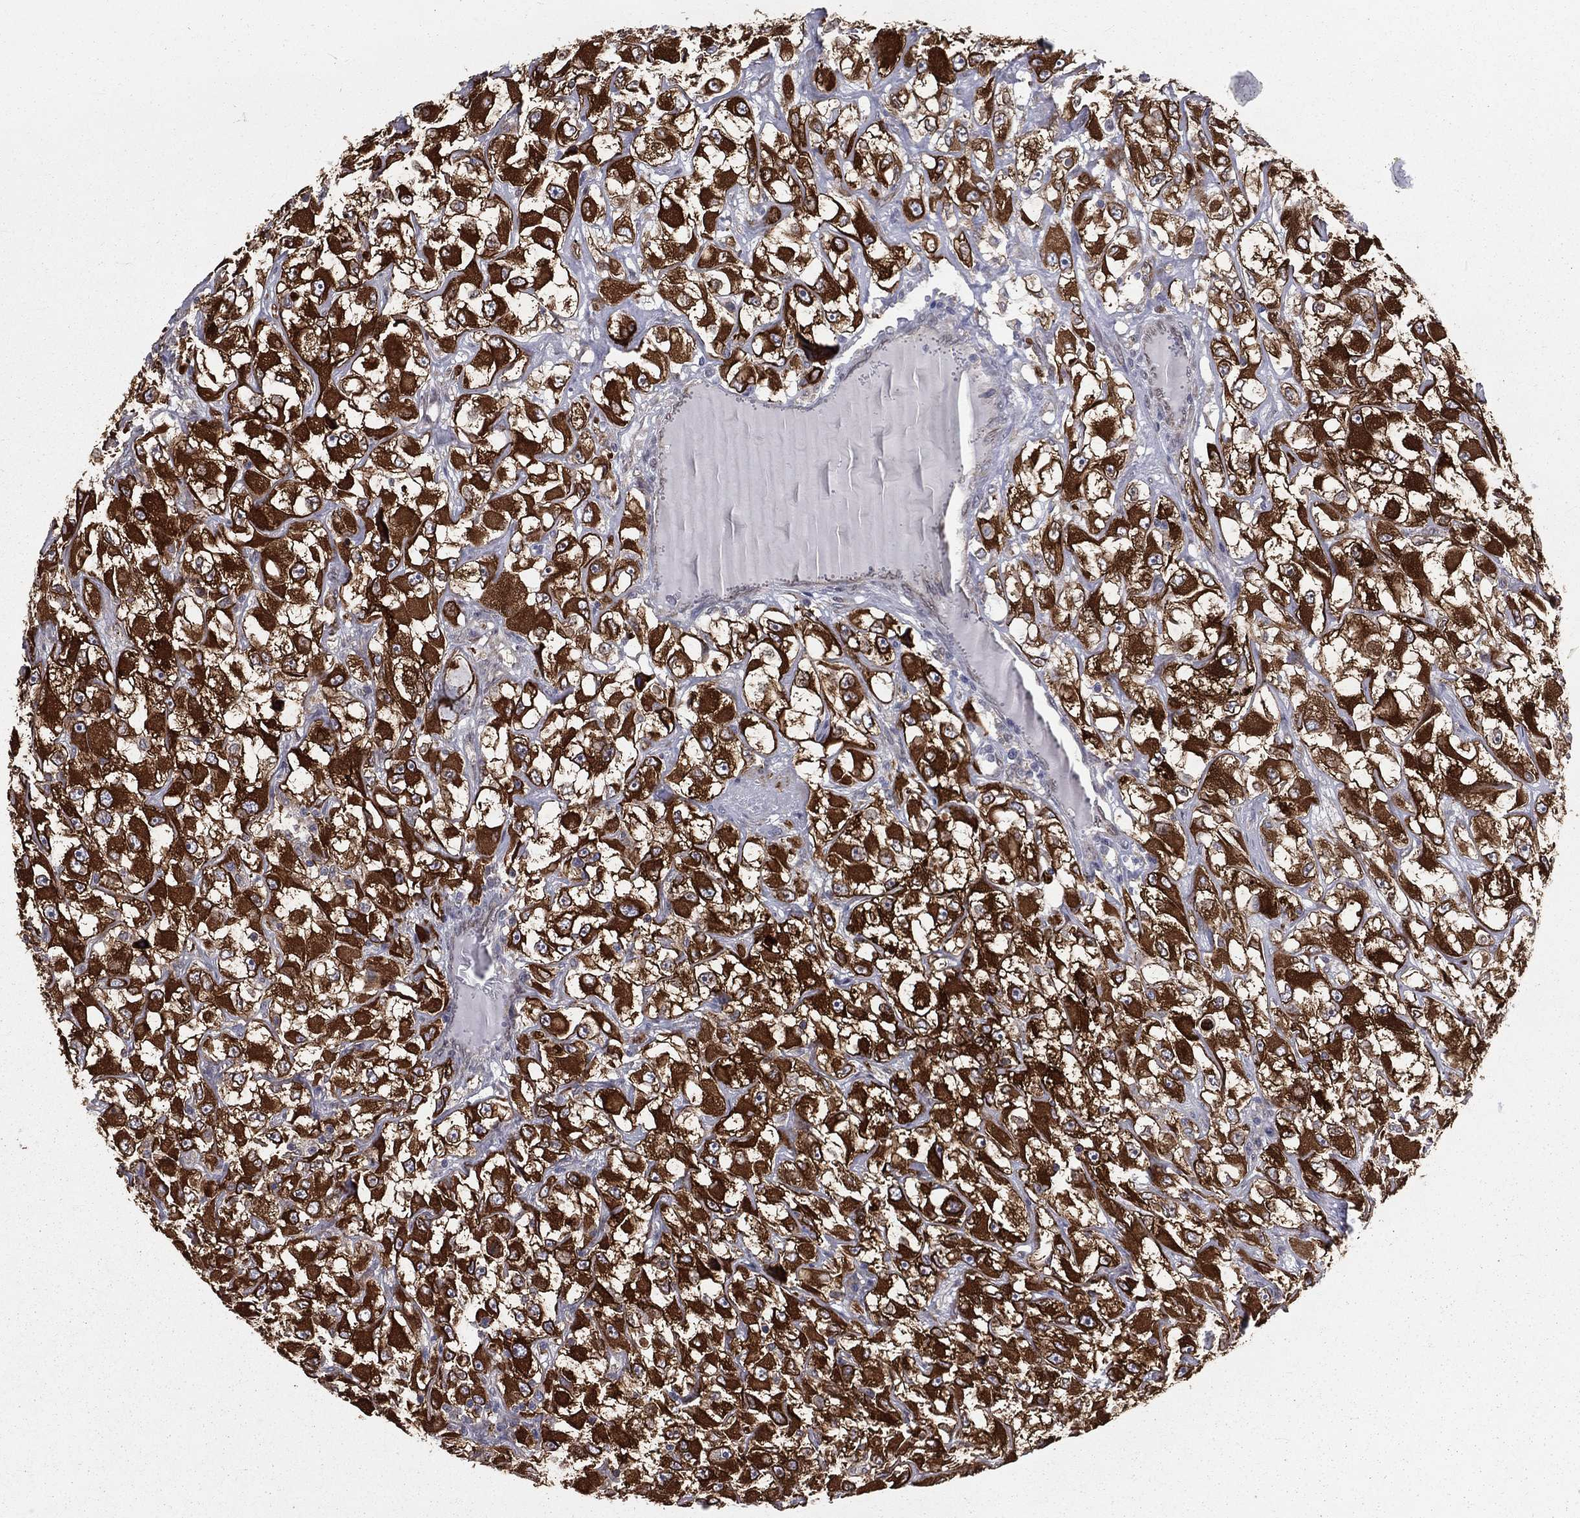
{"staining": {"intensity": "strong", "quantity": ">75%", "location": "cytoplasmic/membranous"}, "tissue": "renal cancer", "cell_type": "Tumor cells", "image_type": "cancer", "snomed": [{"axis": "morphology", "description": "Adenocarcinoma, NOS"}, {"axis": "topography", "description": "Kidney"}], "caption": "Protein positivity by IHC exhibits strong cytoplasmic/membranous expression in about >75% of tumor cells in adenocarcinoma (renal).", "gene": "PGRMC1", "patient": {"sex": "female", "age": 52}}